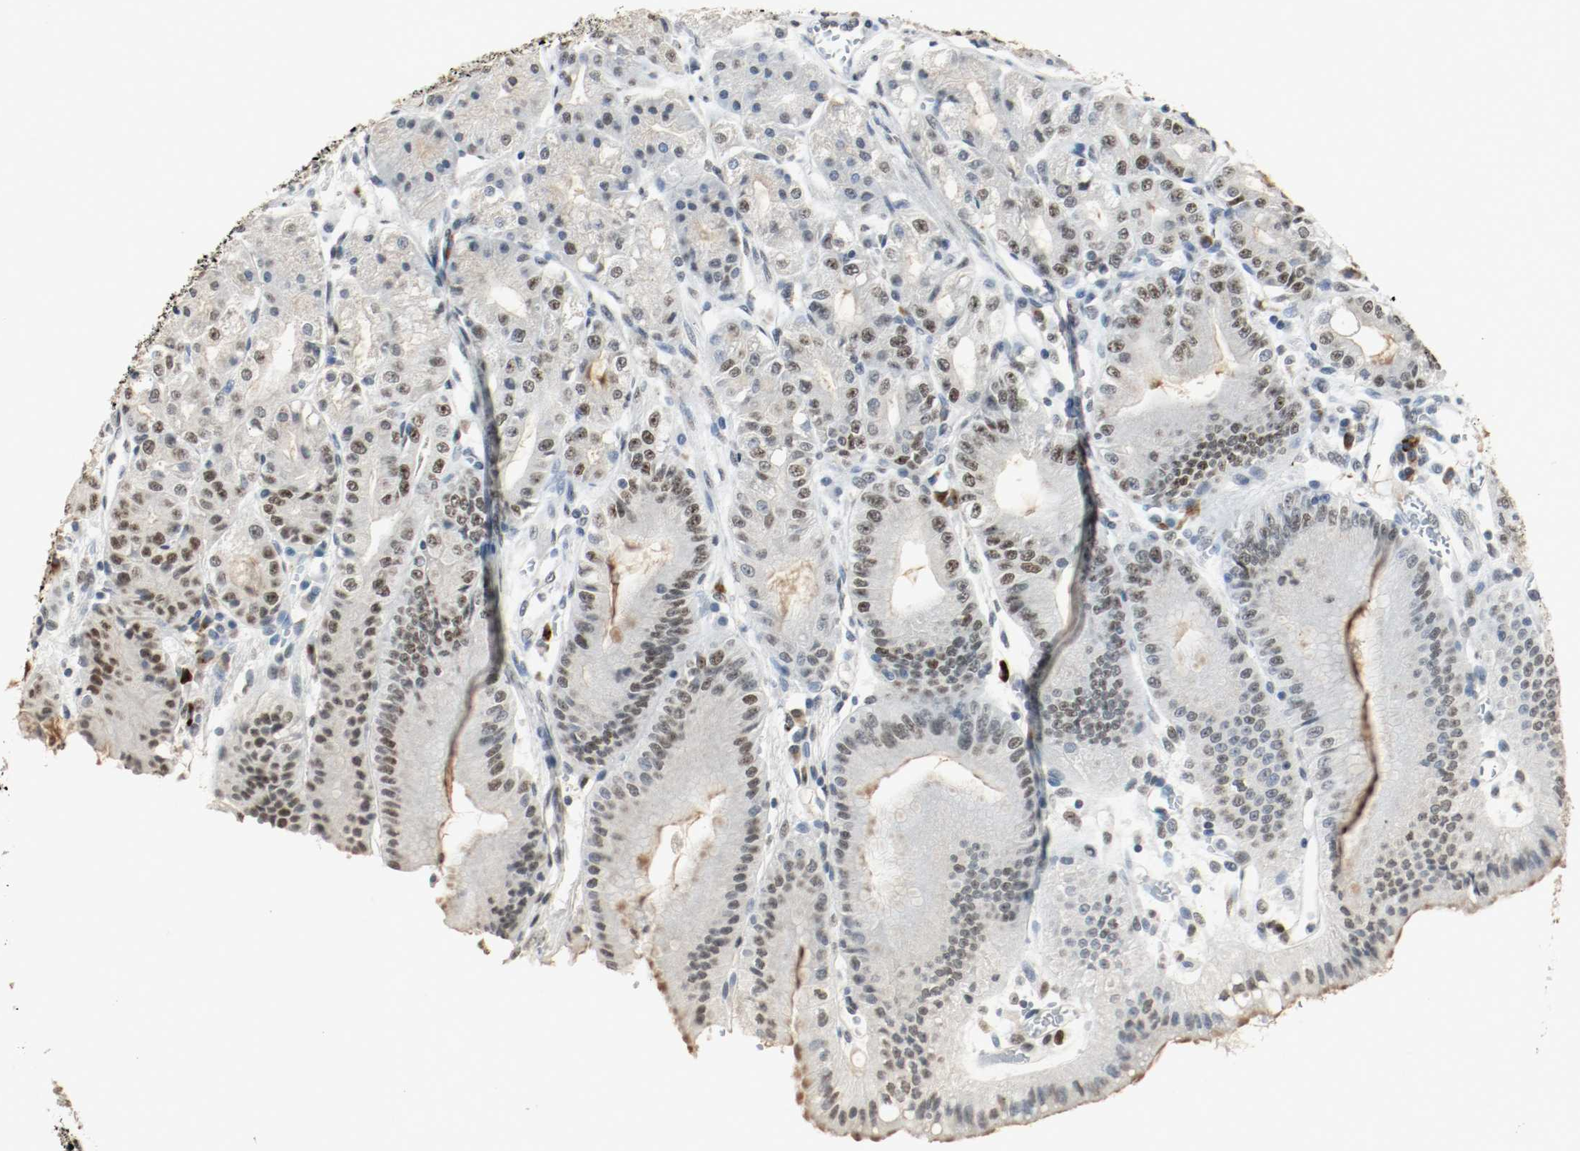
{"staining": {"intensity": "moderate", "quantity": "25%-75%", "location": "nuclear"}, "tissue": "stomach", "cell_type": "Glandular cells", "image_type": "normal", "snomed": [{"axis": "morphology", "description": "Normal tissue, NOS"}, {"axis": "topography", "description": "Stomach, lower"}], "caption": "Unremarkable stomach shows moderate nuclear staining in about 25%-75% of glandular cells, visualized by immunohistochemistry.", "gene": "DNMT1", "patient": {"sex": "male", "age": 71}}